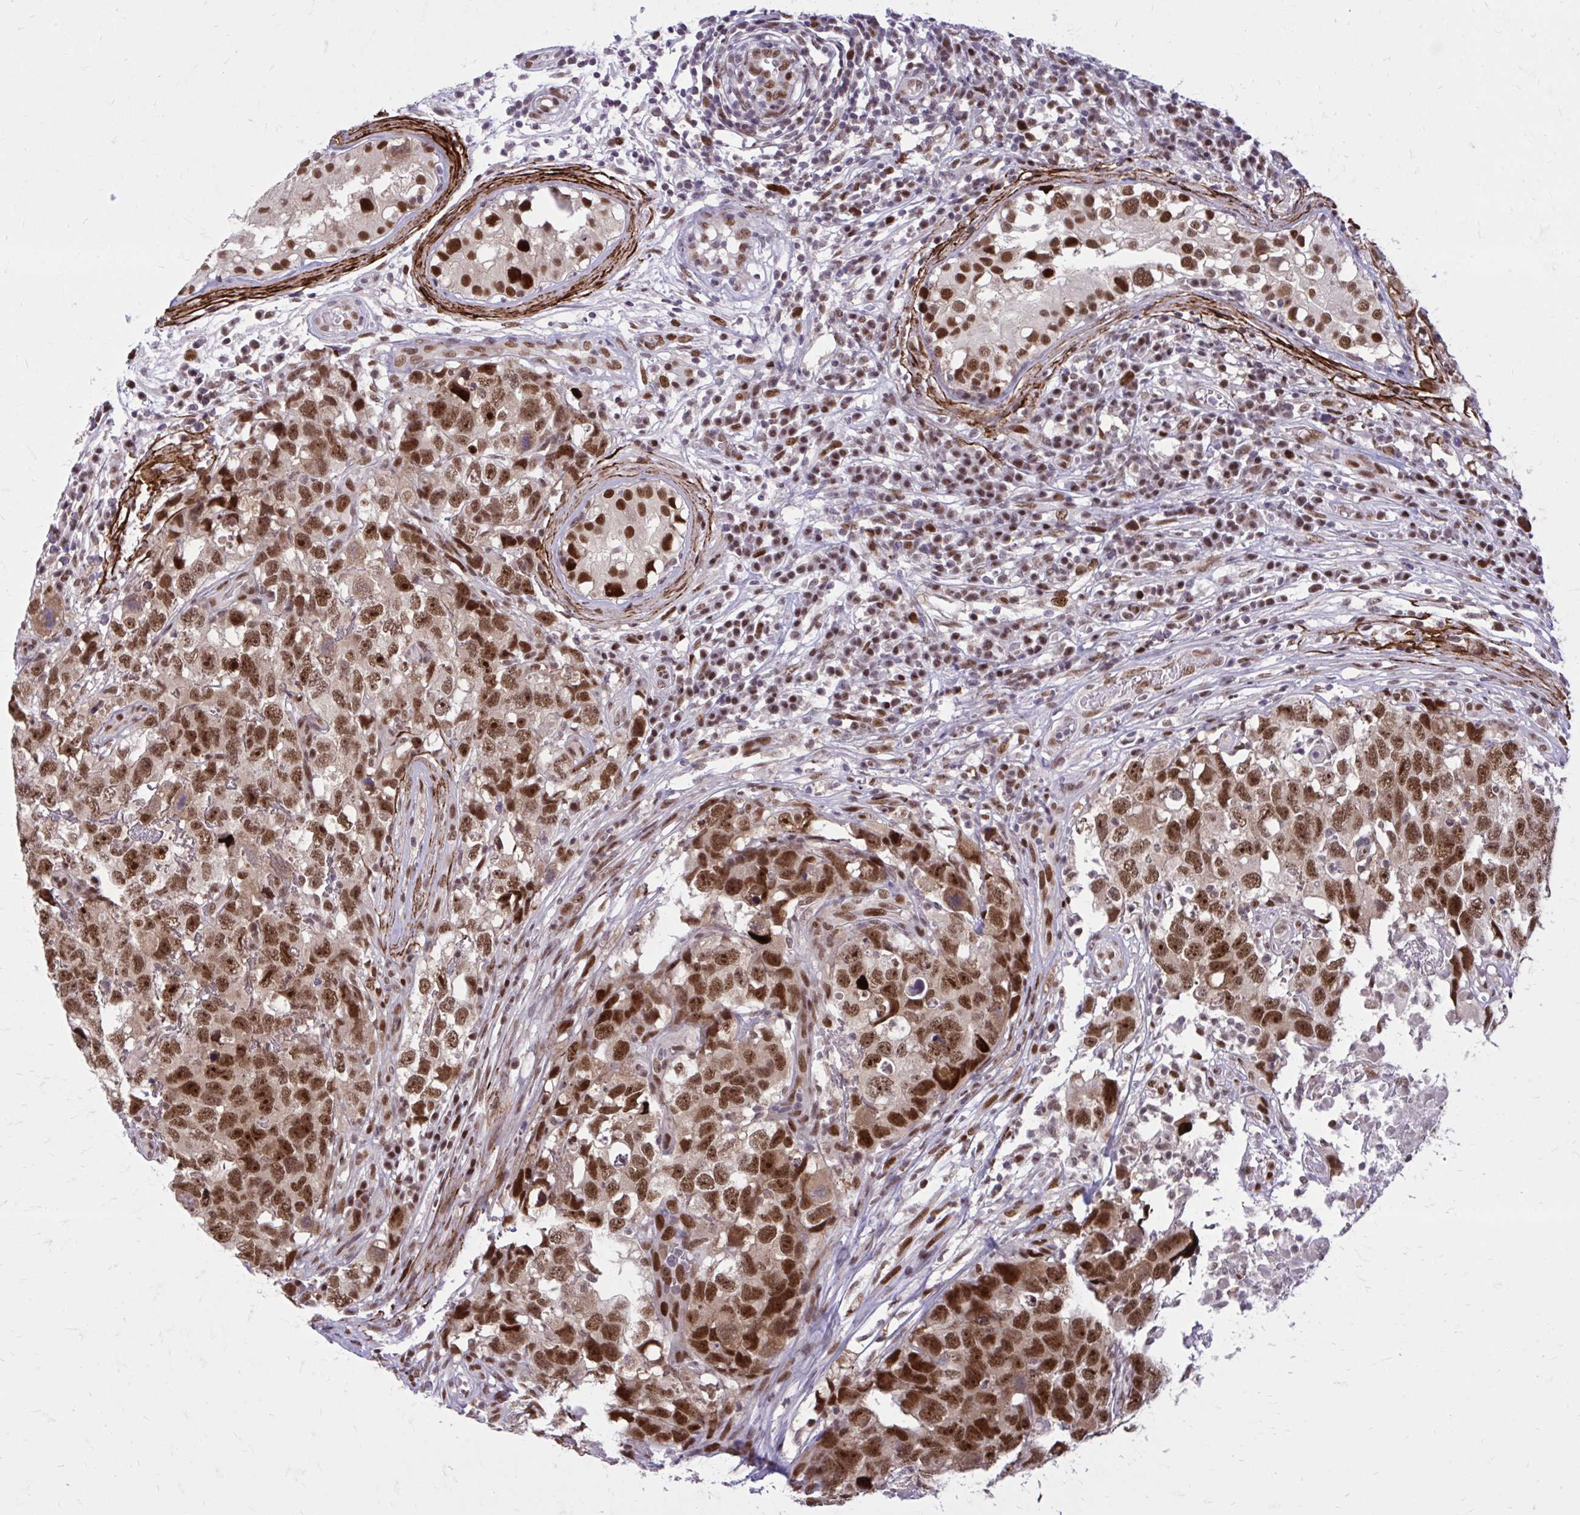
{"staining": {"intensity": "moderate", "quantity": ">75%", "location": "nuclear"}, "tissue": "testis cancer", "cell_type": "Tumor cells", "image_type": "cancer", "snomed": [{"axis": "morphology", "description": "Carcinoma, Embryonal, NOS"}, {"axis": "topography", "description": "Testis"}], "caption": "The image shows immunohistochemical staining of embryonal carcinoma (testis). There is moderate nuclear positivity is appreciated in approximately >75% of tumor cells. The protein is stained brown, and the nuclei are stained in blue (DAB IHC with brightfield microscopy, high magnification).", "gene": "PSME4", "patient": {"sex": "male", "age": 22}}